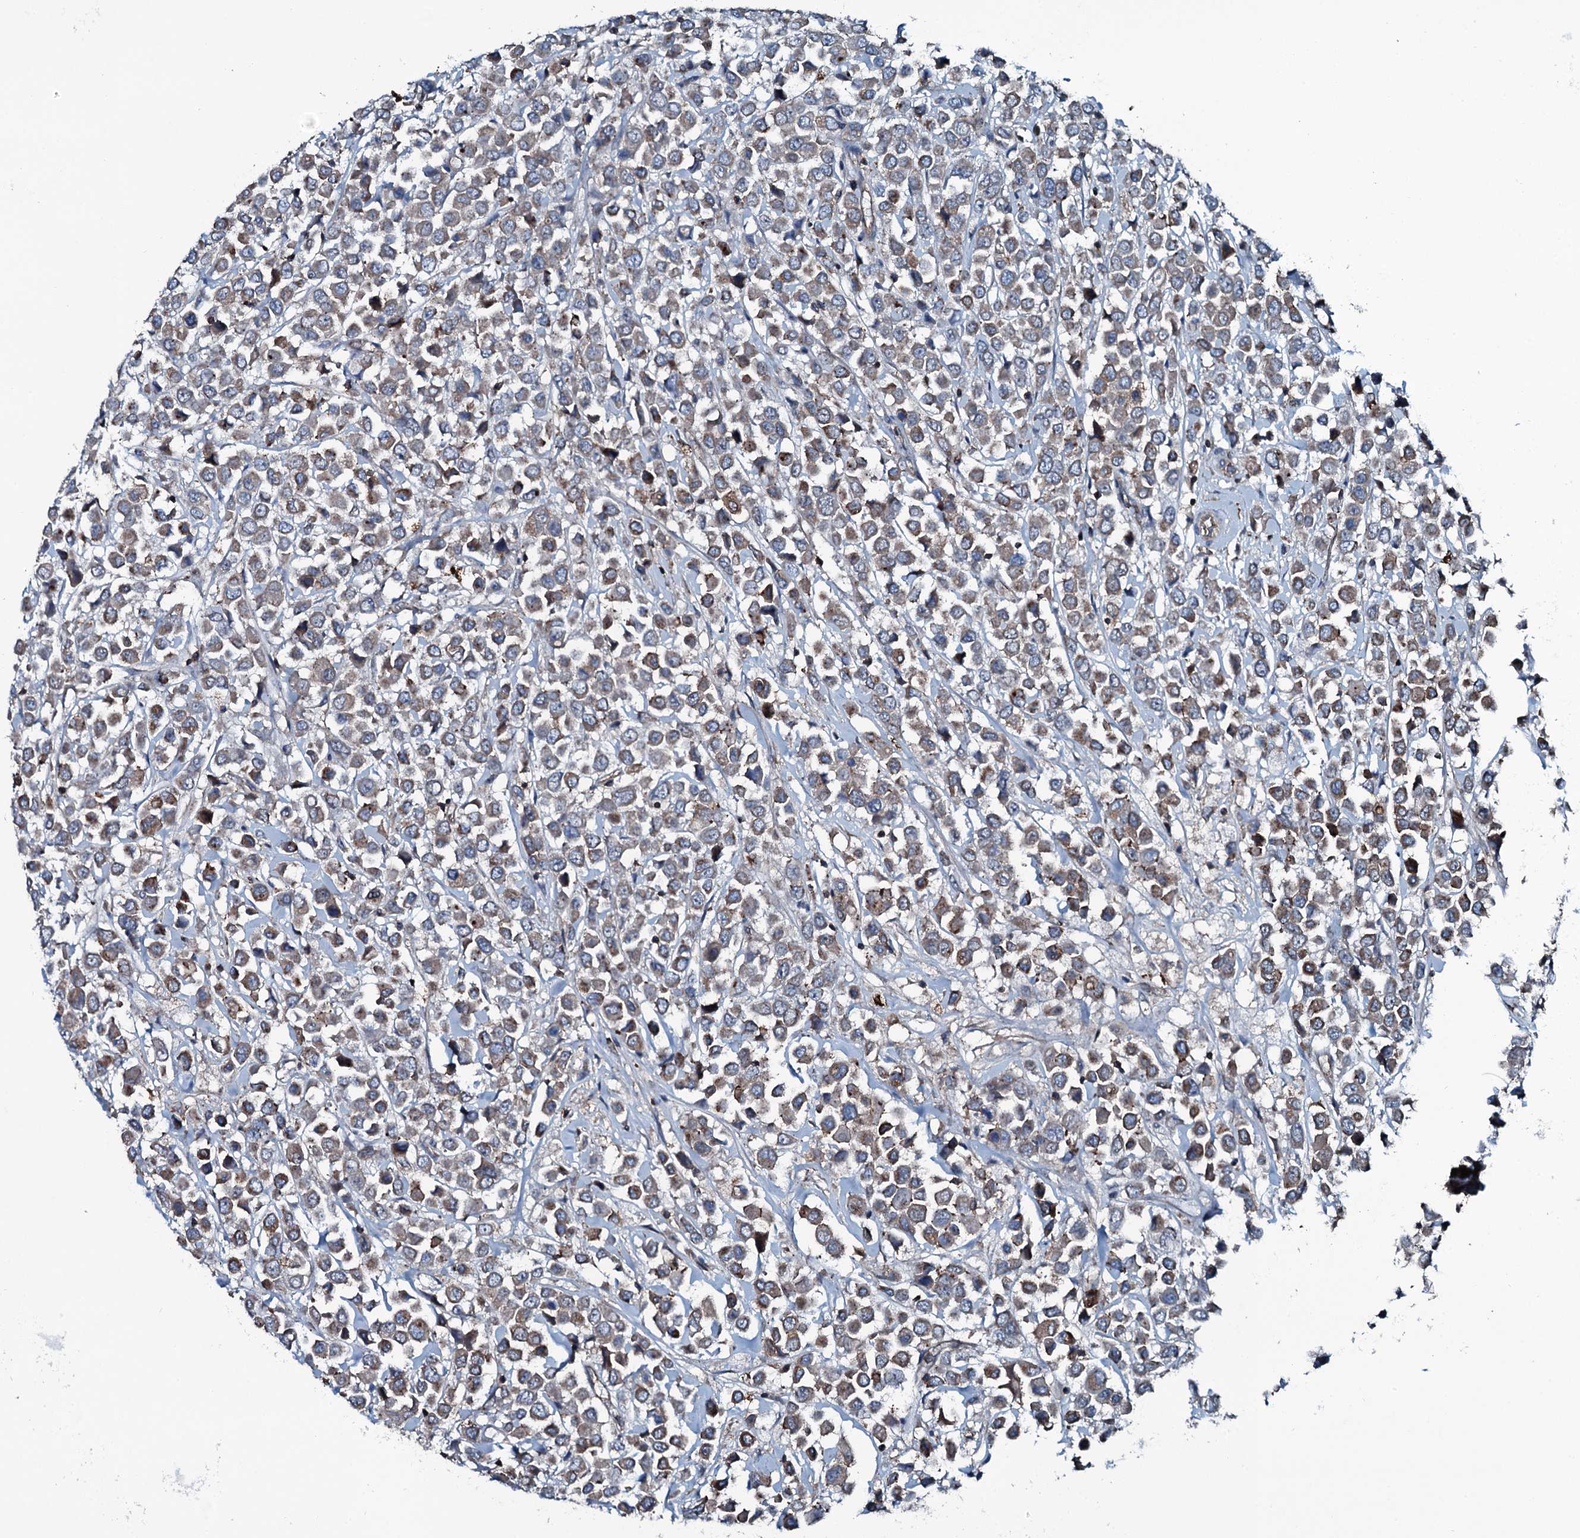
{"staining": {"intensity": "weak", "quantity": ">75%", "location": "cytoplasmic/membranous"}, "tissue": "breast cancer", "cell_type": "Tumor cells", "image_type": "cancer", "snomed": [{"axis": "morphology", "description": "Duct carcinoma"}, {"axis": "topography", "description": "Breast"}], "caption": "This is an image of IHC staining of breast cancer, which shows weak staining in the cytoplasmic/membranous of tumor cells.", "gene": "SLC25A38", "patient": {"sex": "female", "age": 61}}